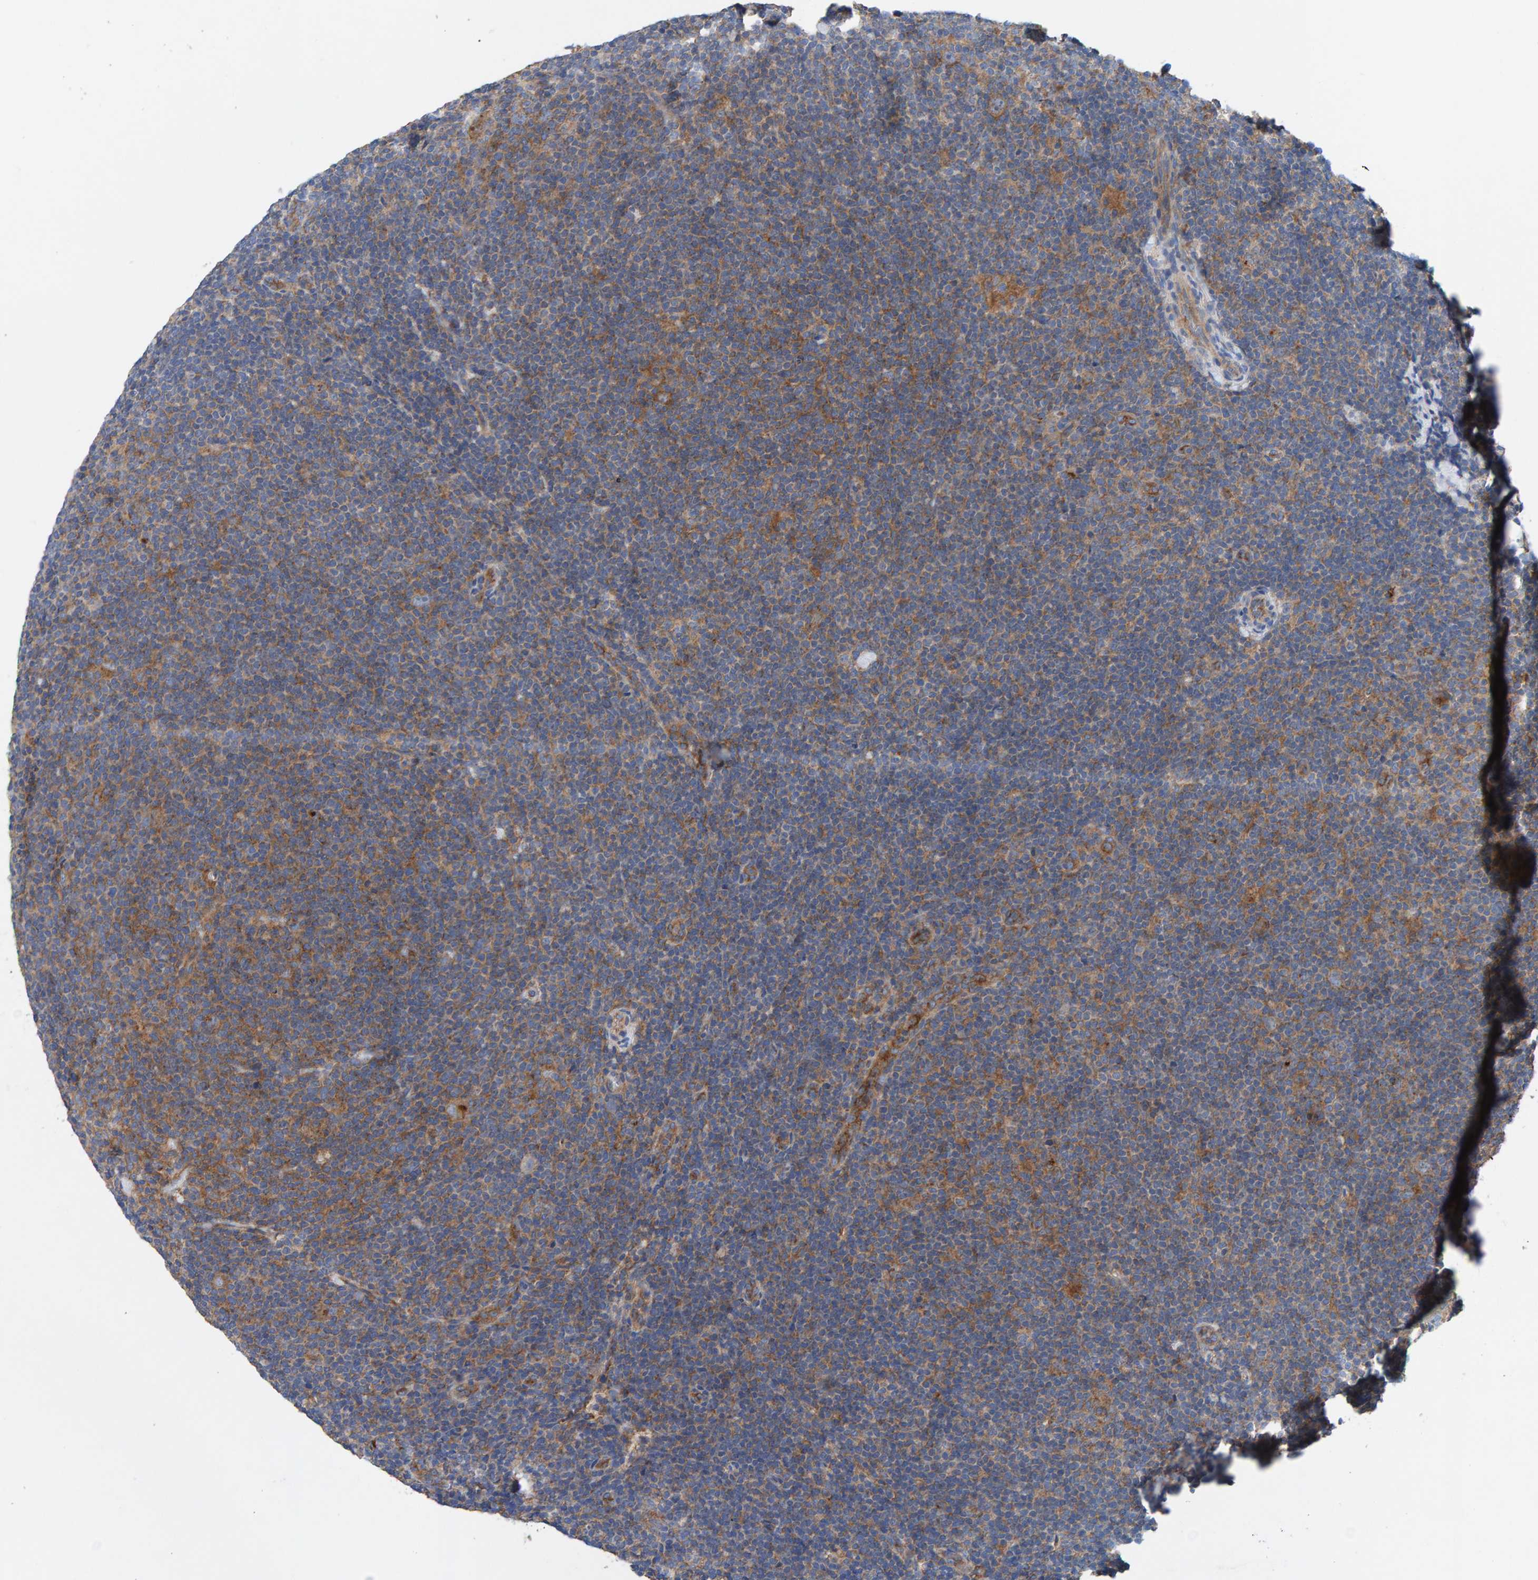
{"staining": {"intensity": "weak", "quantity": ">75%", "location": "cytoplasmic/membranous"}, "tissue": "lymphoma", "cell_type": "Tumor cells", "image_type": "cancer", "snomed": [{"axis": "morphology", "description": "Hodgkin's disease, NOS"}, {"axis": "topography", "description": "Lymph node"}], "caption": "Lymphoma stained for a protein (brown) displays weak cytoplasmic/membranous positive expression in approximately >75% of tumor cells.", "gene": "MKLN1", "patient": {"sex": "female", "age": 57}}